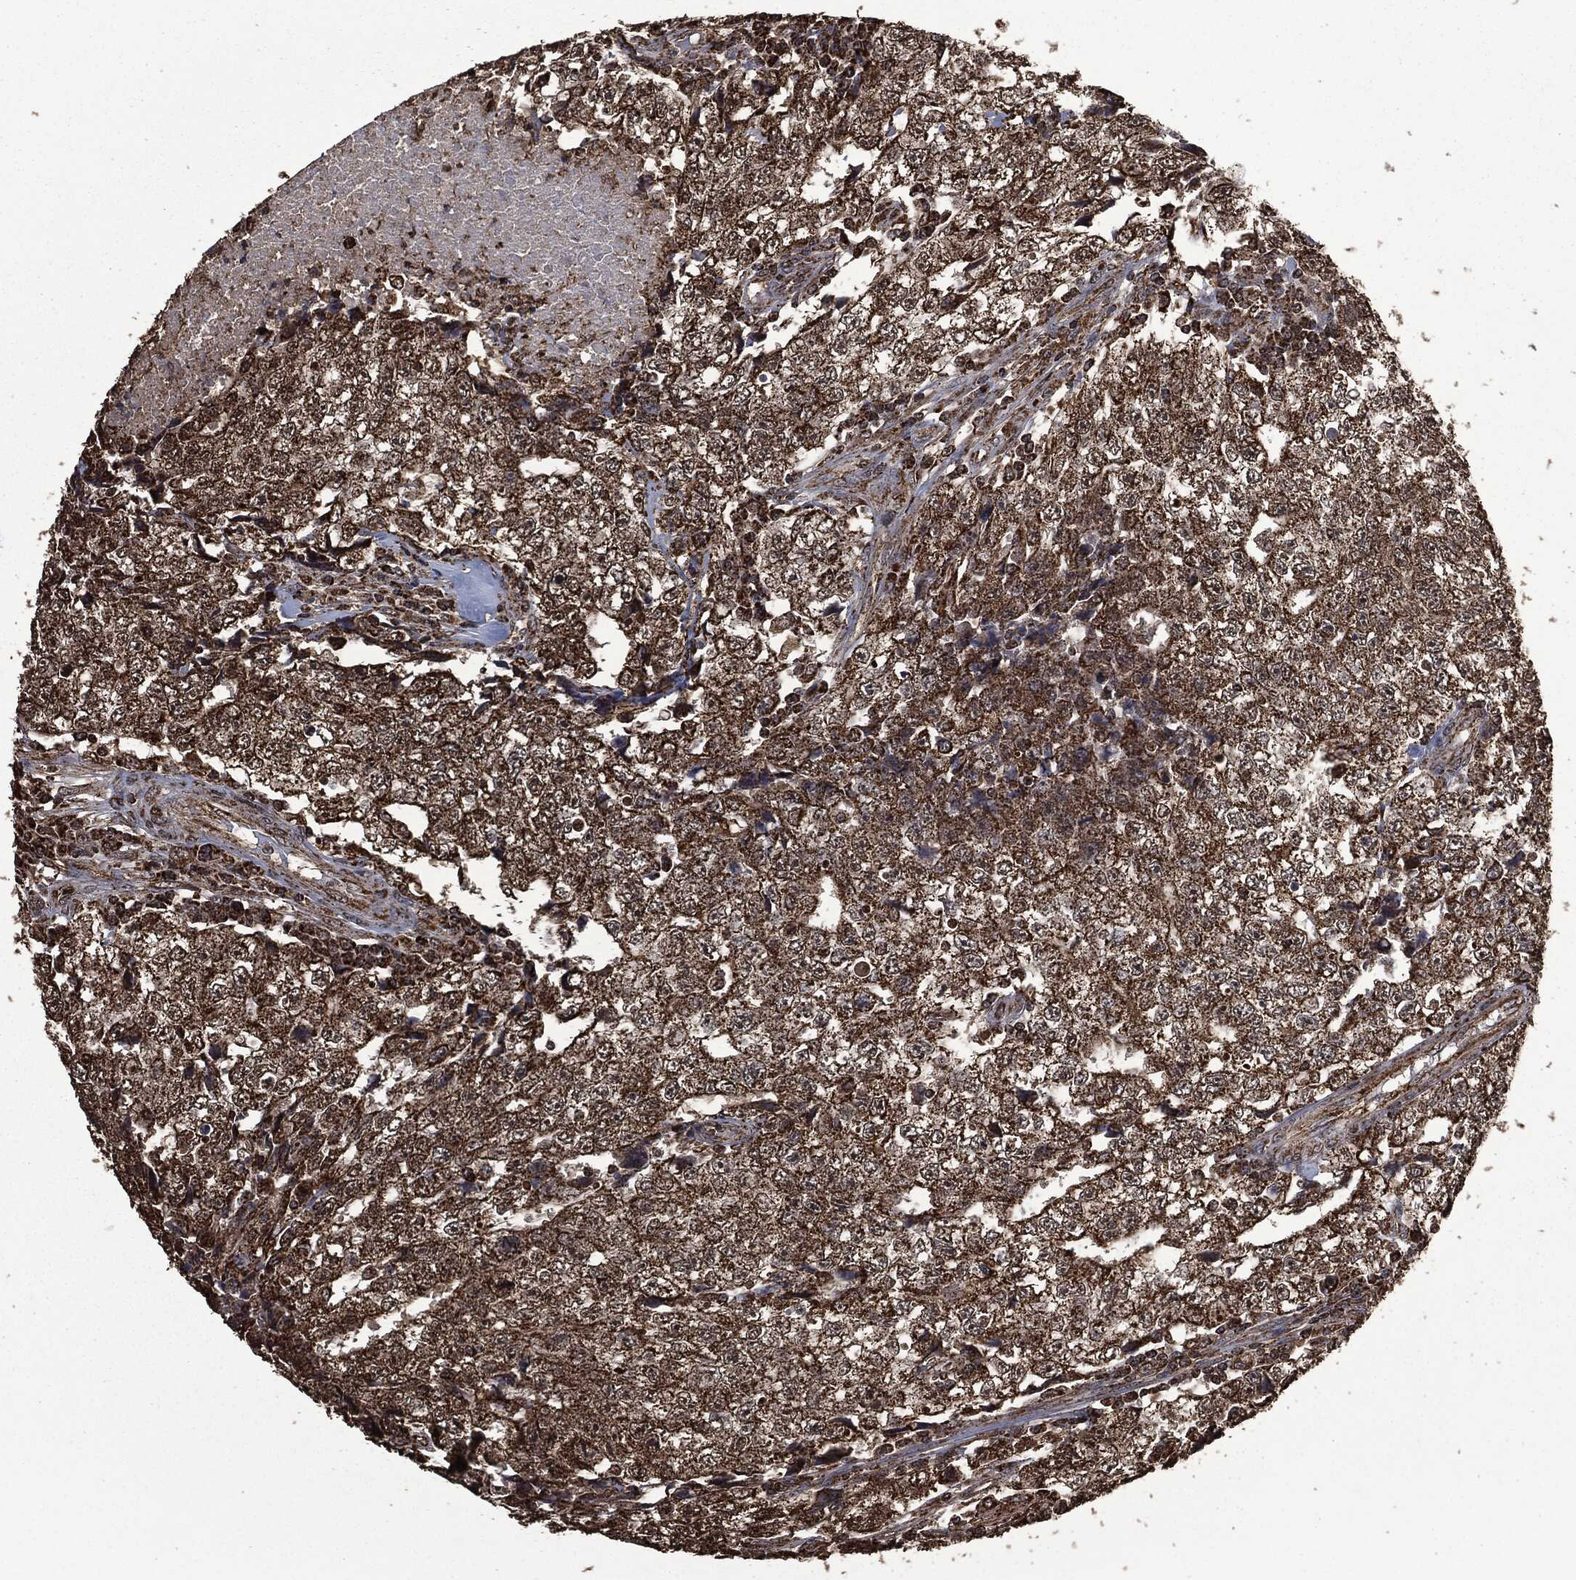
{"staining": {"intensity": "strong", "quantity": ">75%", "location": "cytoplasmic/membranous"}, "tissue": "testis cancer", "cell_type": "Tumor cells", "image_type": "cancer", "snomed": [{"axis": "morphology", "description": "Necrosis, NOS"}, {"axis": "morphology", "description": "Carcinoma, Embryonal, NOS"}, {"axis": "topography", "description": "Testis"}], "caption": "Immunohistochemistry (DAB) staining of embryonal carcinoma (testis) reveals strong cytoplasmic/membranous protein staining in approximately >75% of tumor cells.", "gene": "LIG3", "patient": {"sex": "male", "age": 19}}